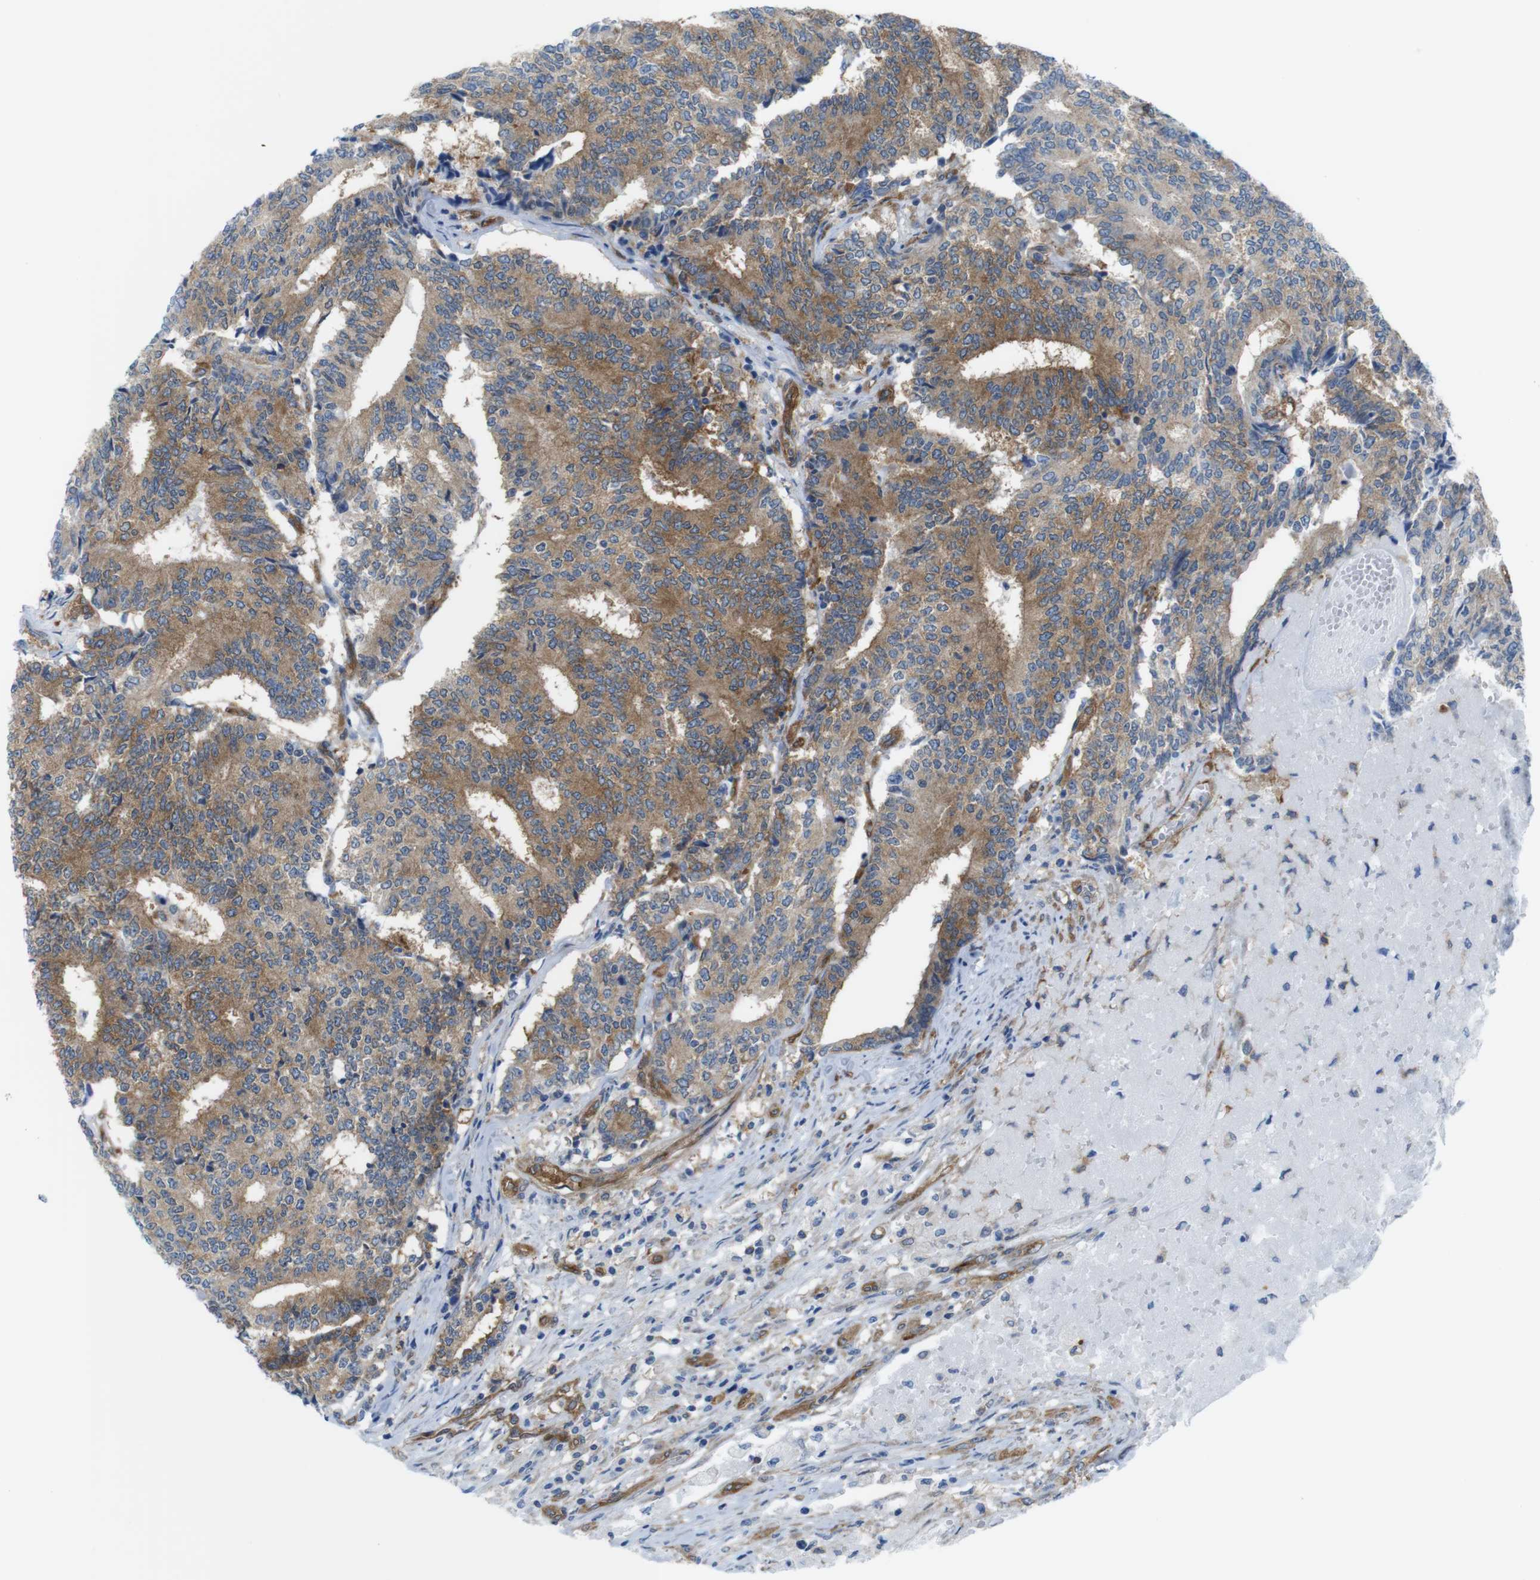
{"staining": {"intensity": "moderate", "quantity": ">75%", "location": "cytoplasmic/membranous"}, "tissue": "prostate cancer", "cell_type": "Tumor cells", "image_type": "cancer", "snomed": [{"axis": "morphology", "description": "Normal tissue, NOS"}, {"axis": "morphology", "description": "Adenocarcinoma, High grade"}, {"axis": "topography", "description": "Prostate"}, {"axis": "topography", "description": "Seminal veicle"}], "caption": "Immunohistochemical staining of adenocarcinoma (high-grade) (prostate) reveals medium levels of moderate cytoplasmic/membranous protein expression in approximately >75% of tumor cells. The protein of interest is shown in brown color, while the nuclei are stained blue.", "gene": "DIAPH2", "patient": {"sex": "male", "age": 55}}